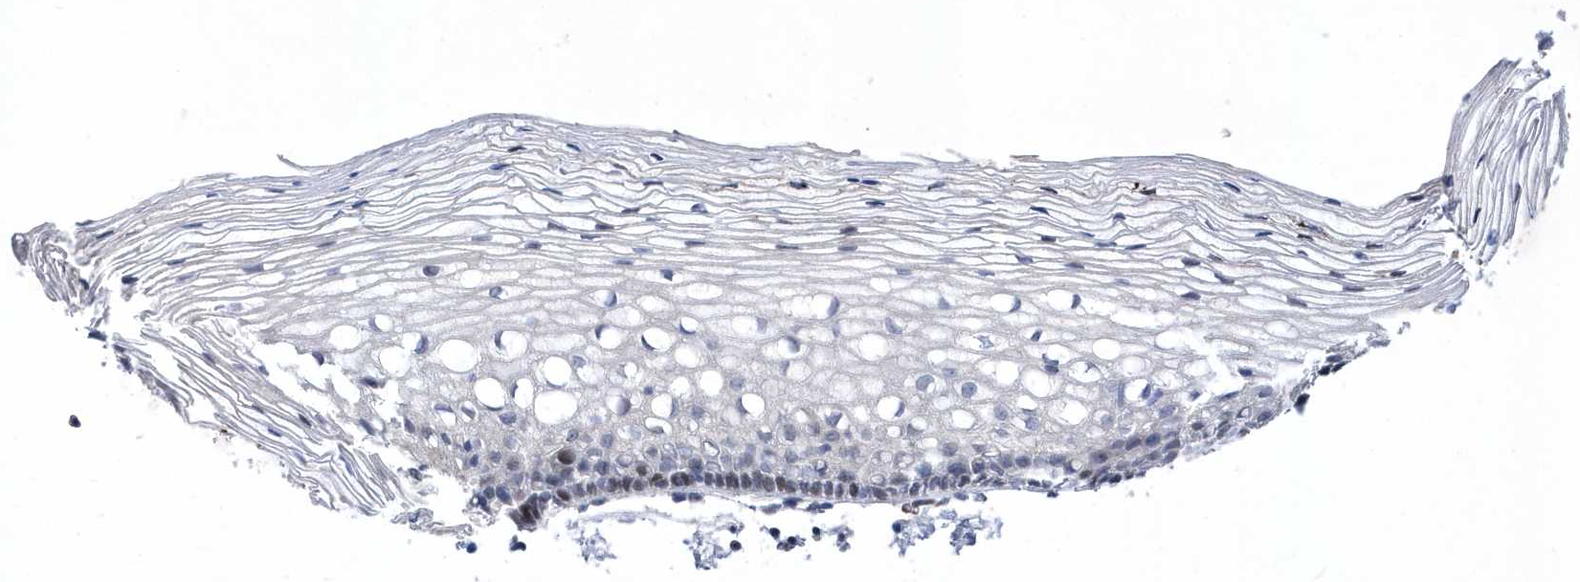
{"staining": {"intensity": "negative", "quantity": "none", "location": "none"}, "tissue": "cervix", "cell_type": "Glandular cells", "image_type": "normal", "snomed": [{"axis": "morphology", "description": "Normal tissue, NOS"}, {"axis": "topography", "description": "Cervix"}], "caption": "Protein analysis of benign cervix exhibits no significant staining in glandular cells.", "gene": "ZNF875", "patient": {"sex": "female", "age": 27}}